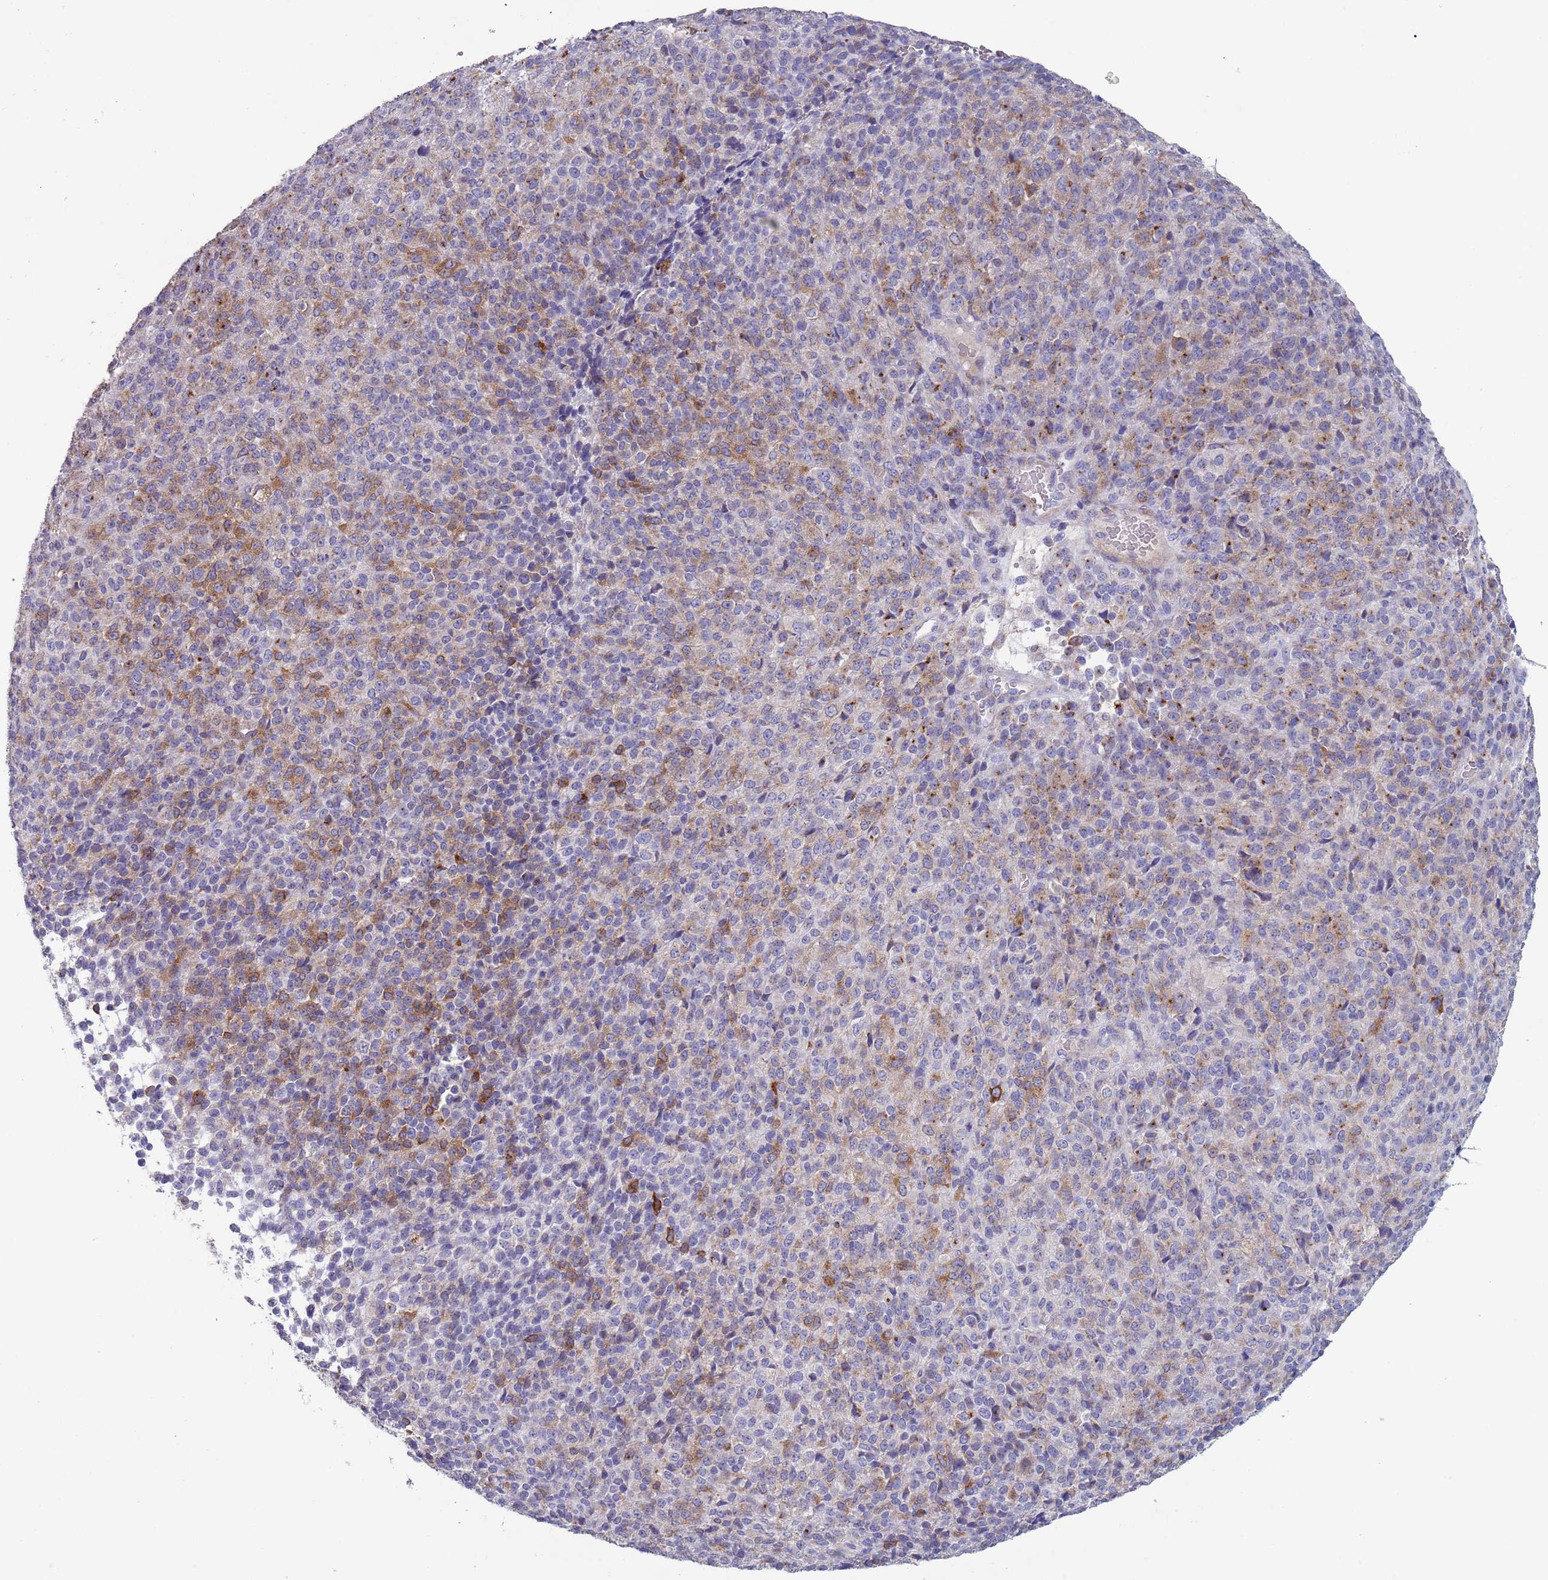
{"staining": {"intensity": "moderate", "quantity": "25%-75%", "location": "cytoplasmic/membranous"}, "tissue": "melanoma", "cell_type": "Tumor cells", "image_type": "cancer", "snomed": [{"axis": "morphology", "description": "Malignant melanoma, Metastatic site"}, {"axis": "topography", "description": "Brain"}], "caption": "Melanoma stained with DAB IHC demonstrates medium levels of moderate cytoplasmic/membranous expression in approximately 25%-75% of tumor cells.", "gene": "ACSBG1", "patient": {"sex": "female", "age": 56}}